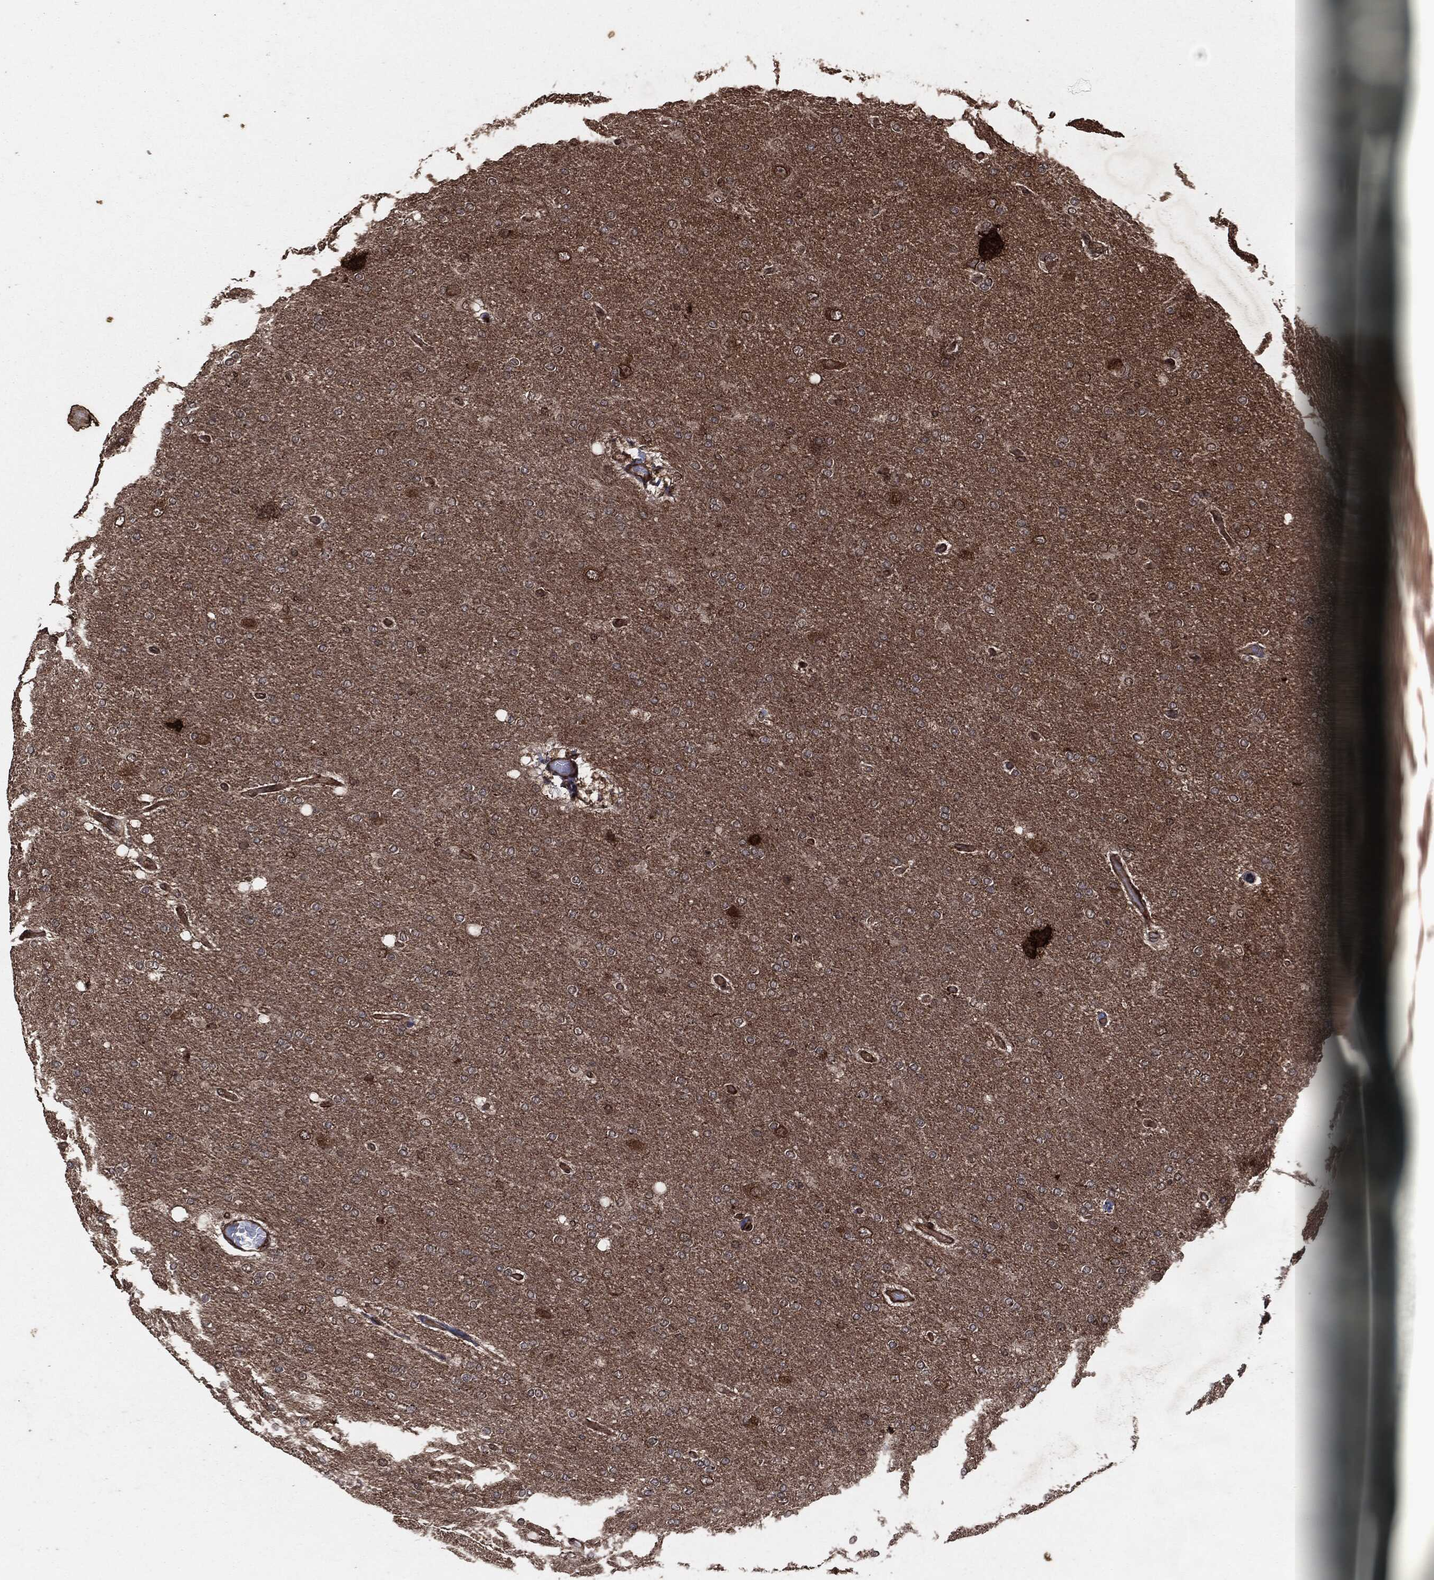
{"staining": {"intensity": "moderate", "quantity": "25%-75%", "location": "cytoplasmic/membranous,nuclear"}, "tissue": "glioma", "cell_type": "Tumor cells", "image_type": "cancer", "snomed": [{"axis": "morphology", "description": "Glioma, malignant, High grade"}, {"axis": "topography", "description": "Cerebral cortex"}], "caption": "Malignant glioma (high-grade) stained with DAB (3,3'-diaminobenzidine) immunohistochemistry (IHC) reveals medium levels of moderate cytoplasmic/membranous and nuclear positivity in about 25%-75% of tumor cells. Immunohistochemistry stains the protein in brown and the nuclei are stained blue.", "gene": "IFIT1", "patient": {"sex": "male", "age": 70}}